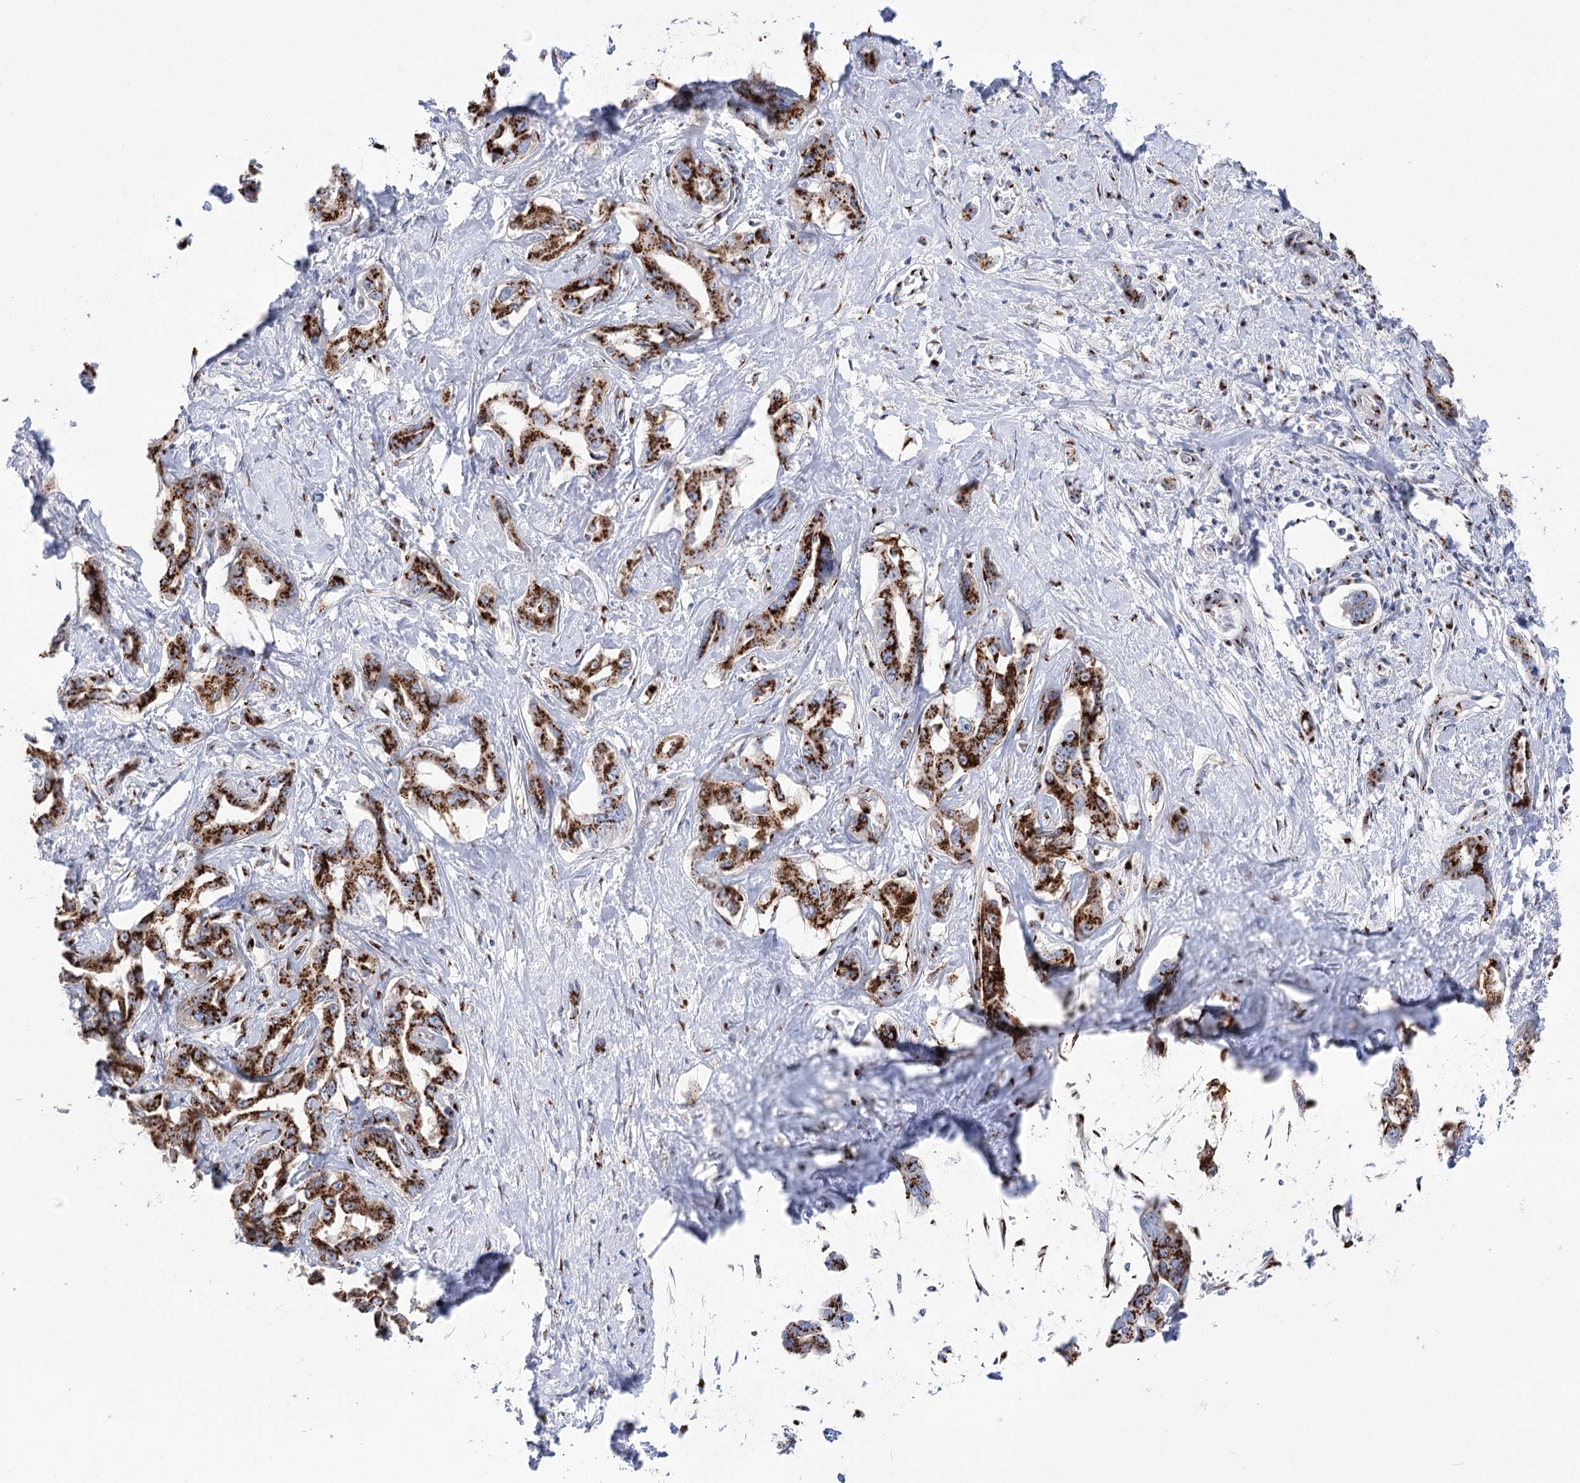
{"staining": {"intensity": "strong", "quantity": ">75%", "location": "cytoplasmic/membranous"}, "tissue": "liver cancer", "cell_type": "Tumor cells", "image_type": "cancer", "snomed": [{"axis": "morphology", "description": "Cholangiocarcinoma"}, {"axis": "topography", "description": "Liver"}], "caption": "Brown immunohistochemical staining in human liver cancer exhibits strong cytoplasmic/membranous expression in about >75% of tumor cells.", "gene": "TMEM165", "patient": {"sex": "male", "age": 59}}